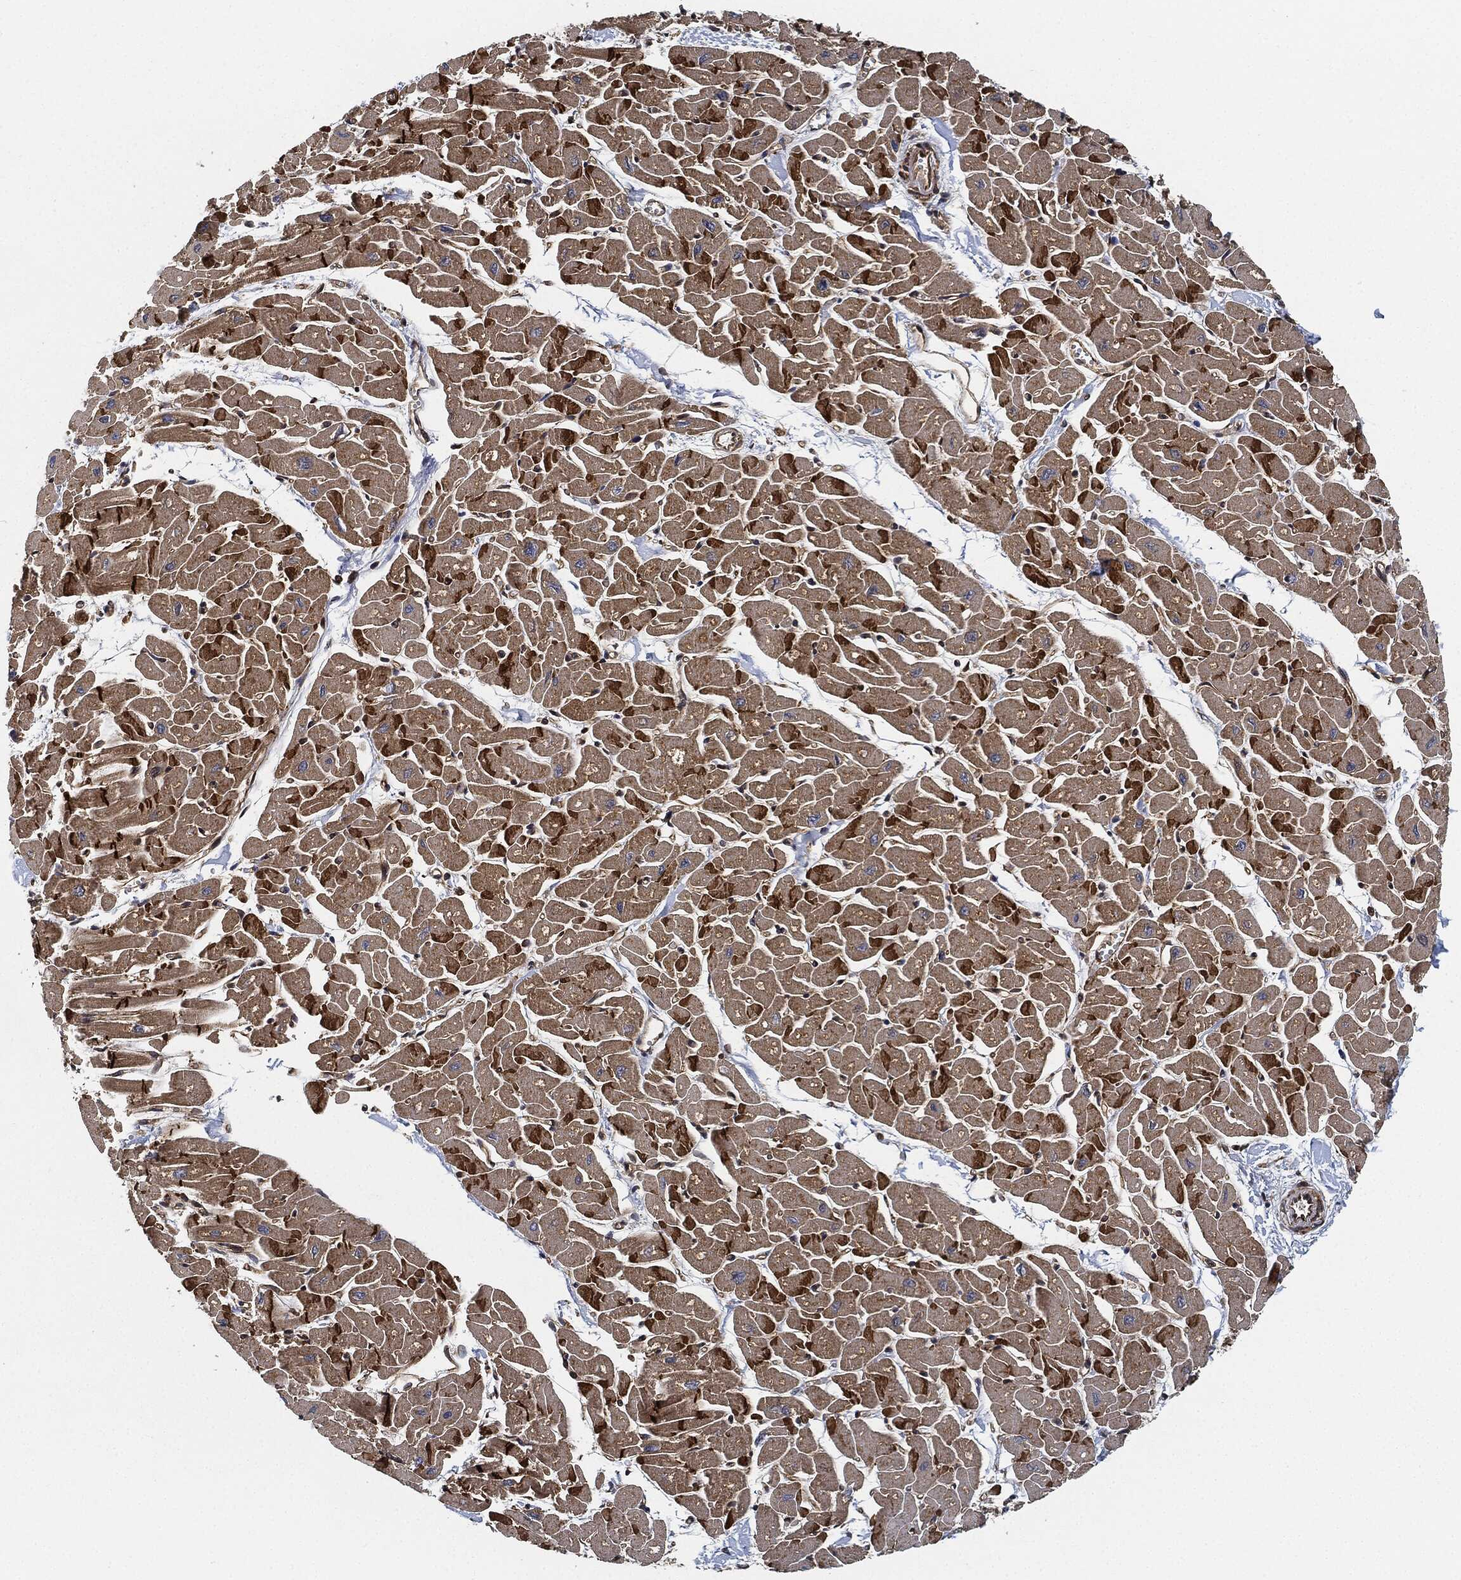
{"staining": {"intensity": "strong", "quantity": ">75%", "location": "cytoplasmic/membranous"}, "tissue": "heart muscle", "cell_type": "Cardiomyocytes", "image_type": "normal", "snomed": [{"axis": "morphology", "description": "Normal tissue, NOS"}, {"axis": "topography", "description": "Heart"}], "caption": "Strong cytoplasmic/membranous staining is appreciated in approximately >75% of cardiomyocytes in benign heart muscle.", "gene": "MAP3K3", "patient": {"sex": "male", "age": 57}}